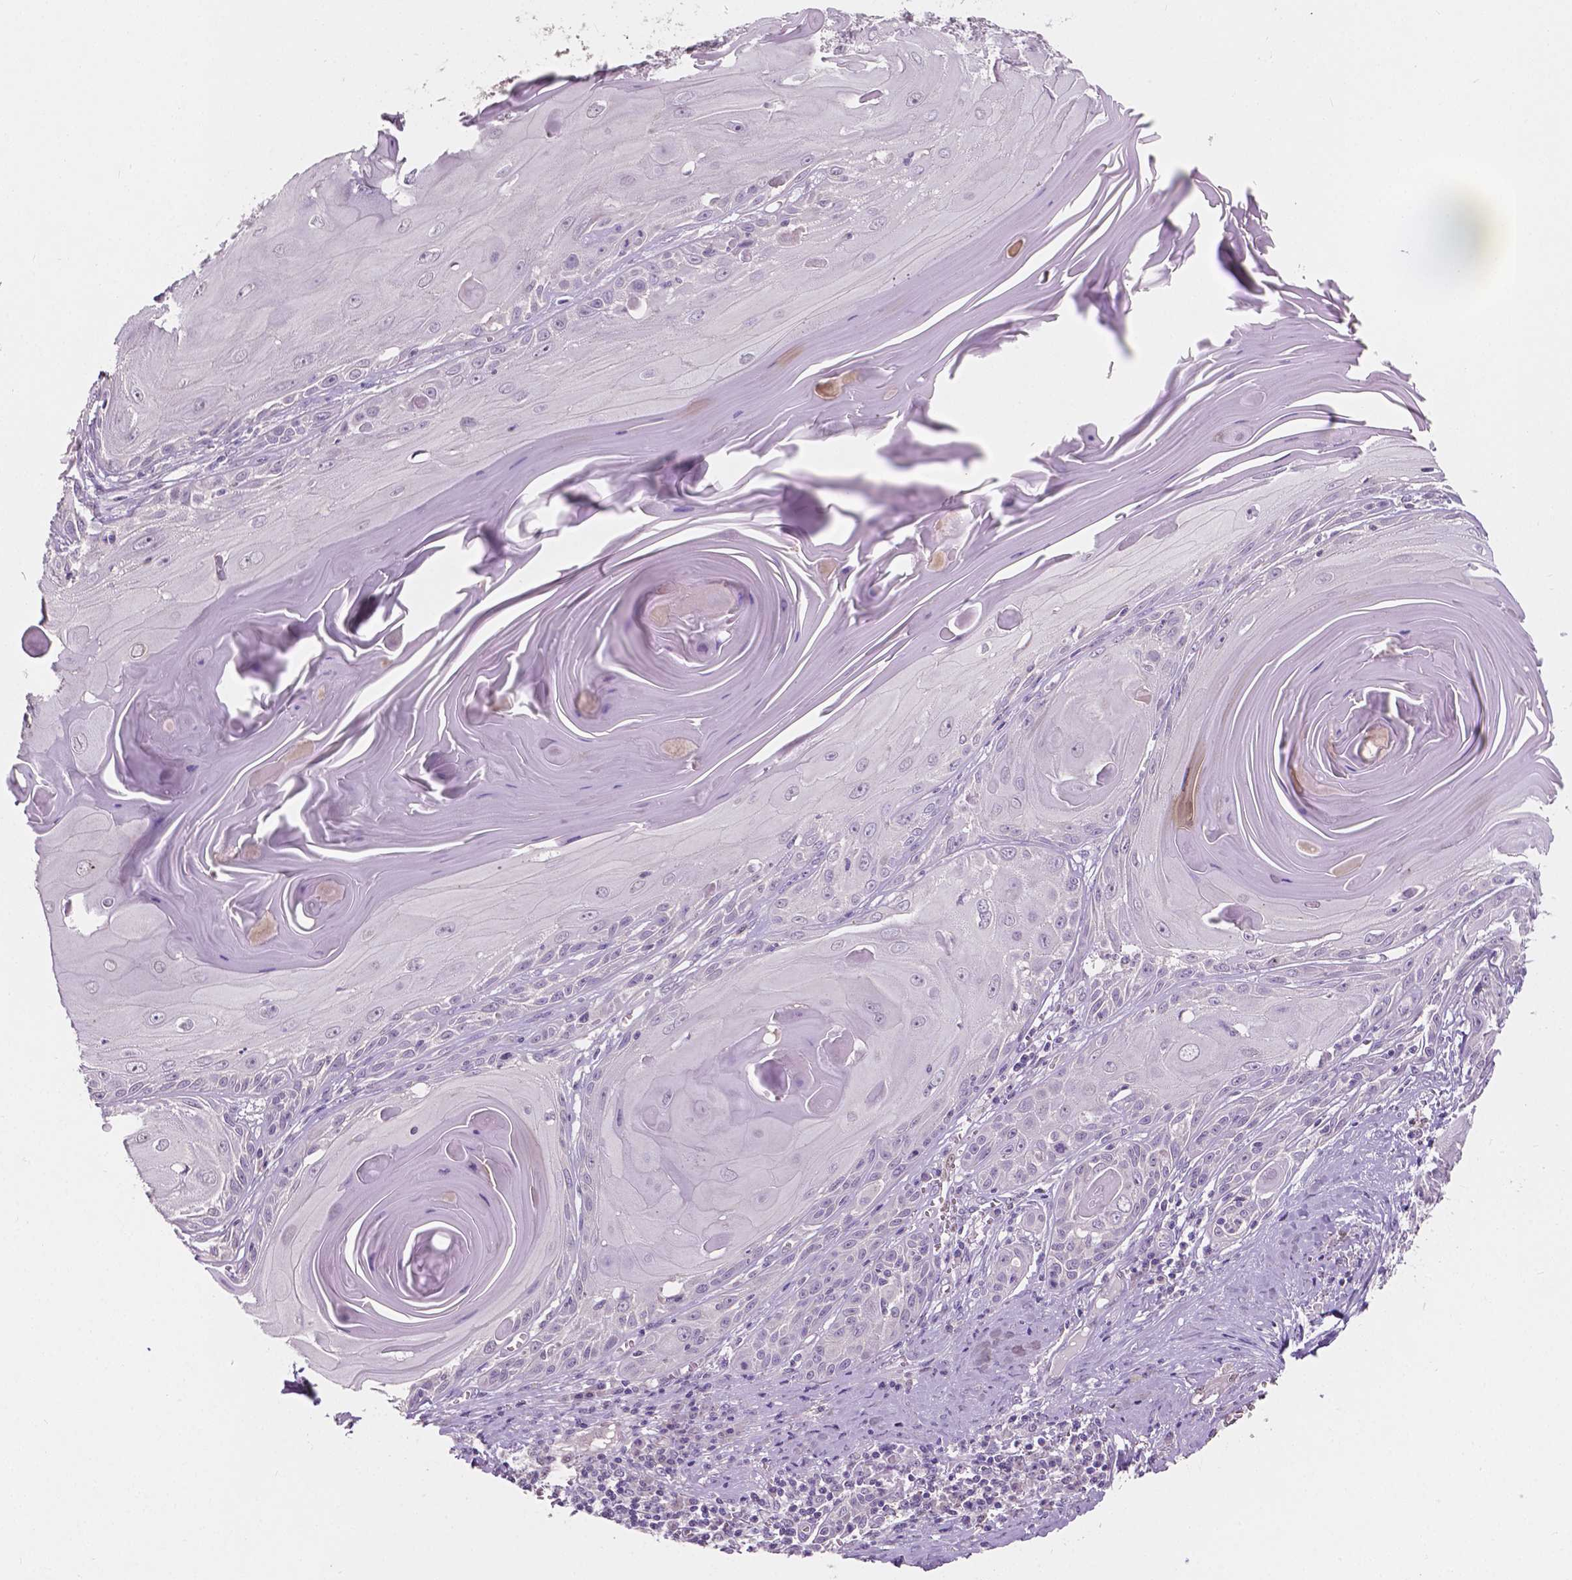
{"staining": {"intensity": "negative", "quantity": "none", "location": "none"}, "tissue": "skin cancer", "cell_type": "Tumor cells", "image_type": "cancer", "snomed": [{"axis": "morphology", "description": "Squamous cell carcinoma, NOS"}, {"axis": "topography", "description": "Skin"}, {"axis": "topography", "description": "Vulva"}], "caption": "Protein analysis of squamous cell carcinoma (skin) reveals no significant expression in tumor cells.", "gene": "TAL1", "patient": {"sex": "female", "age": 85}}